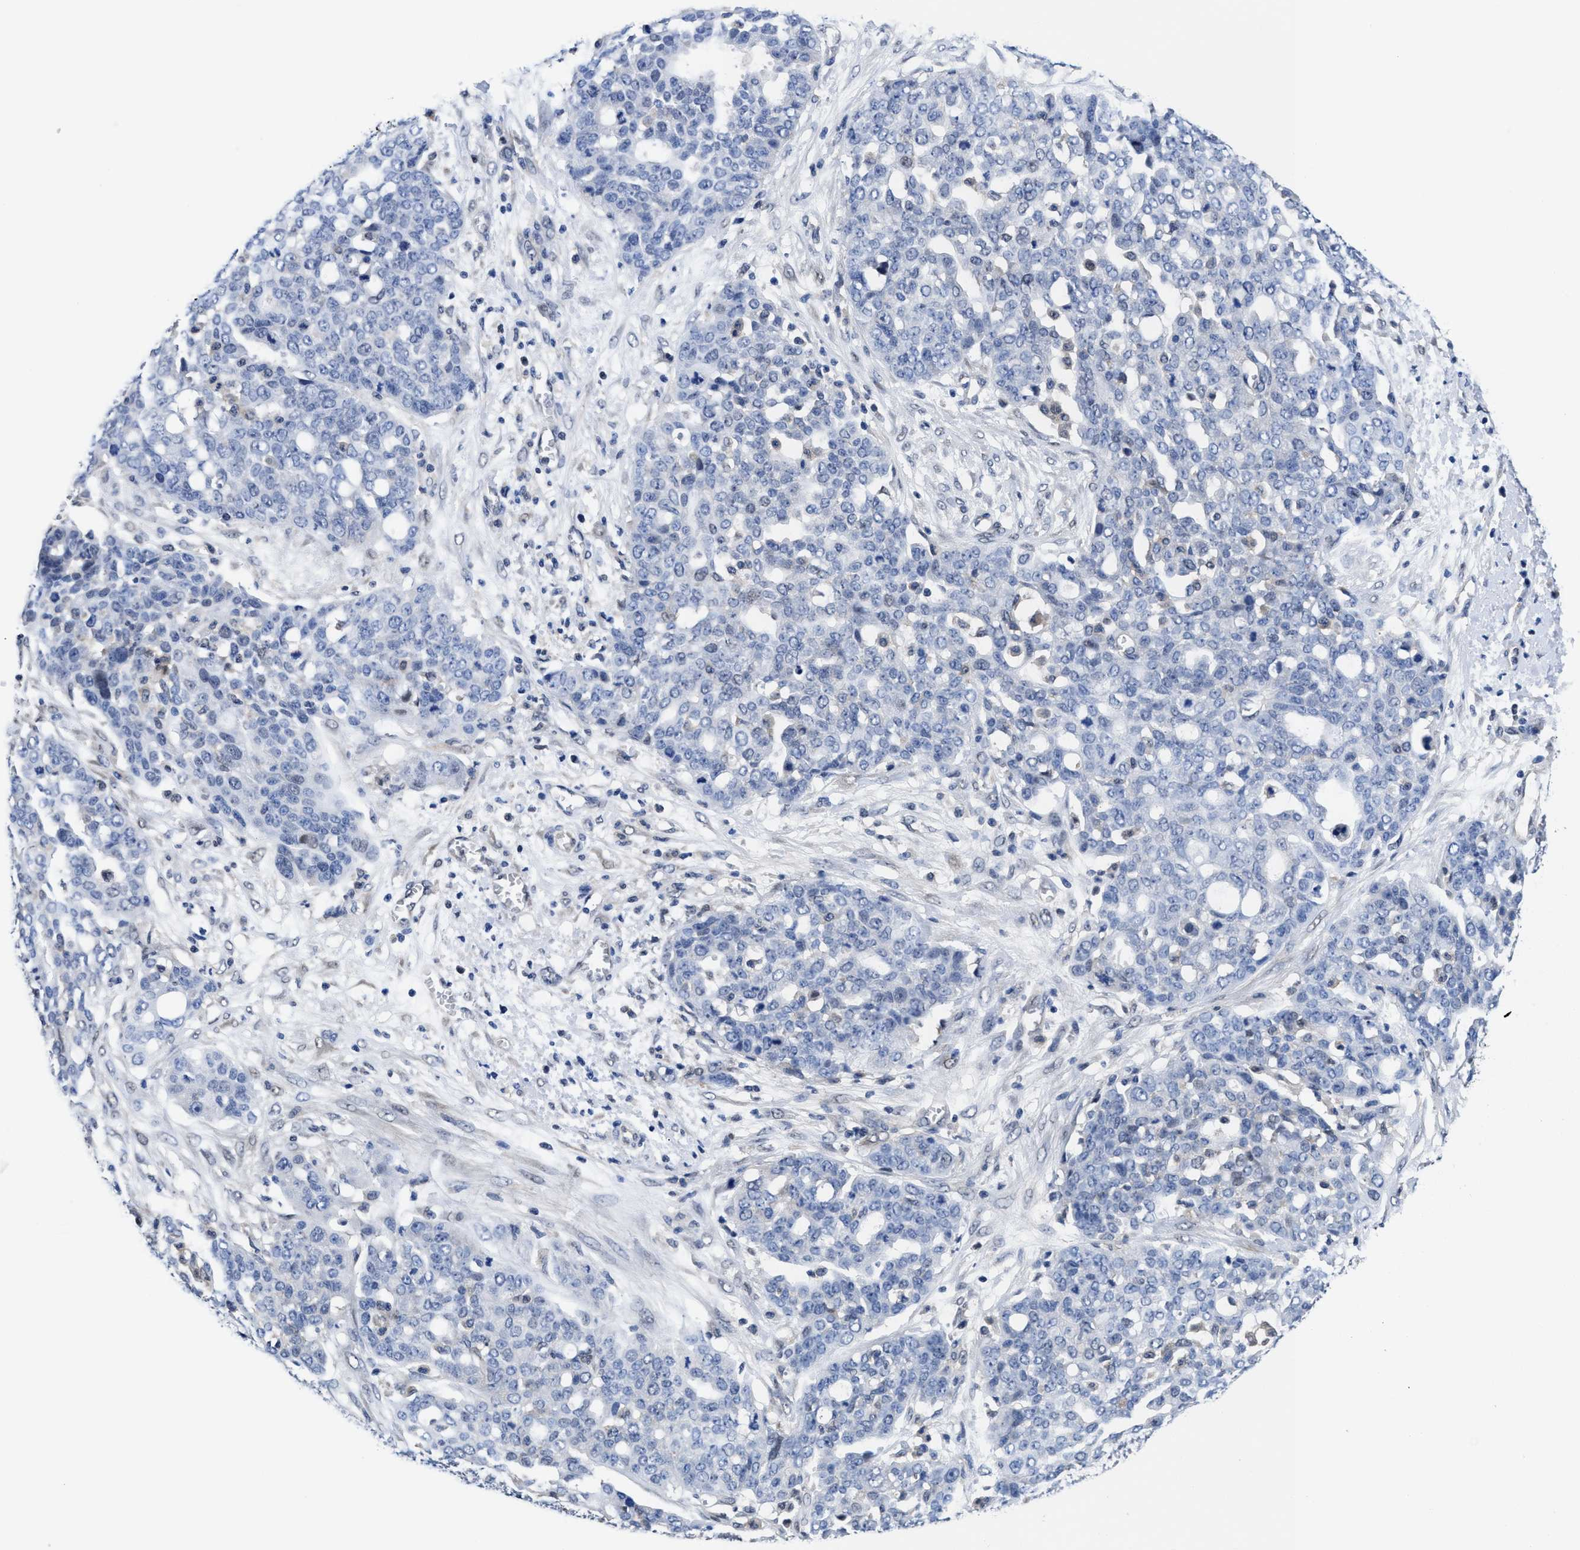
{"staining": {"intensity": "negative", "quantity": "none", "location": "none"}, "tissue": "ovarian cancer", "cell_type": "Tumor cells", "image_type": "cancer", "snomed": [{"axis": "morphology", "description": "Cystadenocarcinoma, serous, NOS"}, {"axis": "topography", "description": "Soft tissue"}, {"axis": "topography", "description": "Ovary"}], "caption": "This is an immunohistochemistry image of ovarian cancer. There is no positivity in tumor cells.", "gene": "ACLY", "patient": {"sex": "female", "age": 57}}